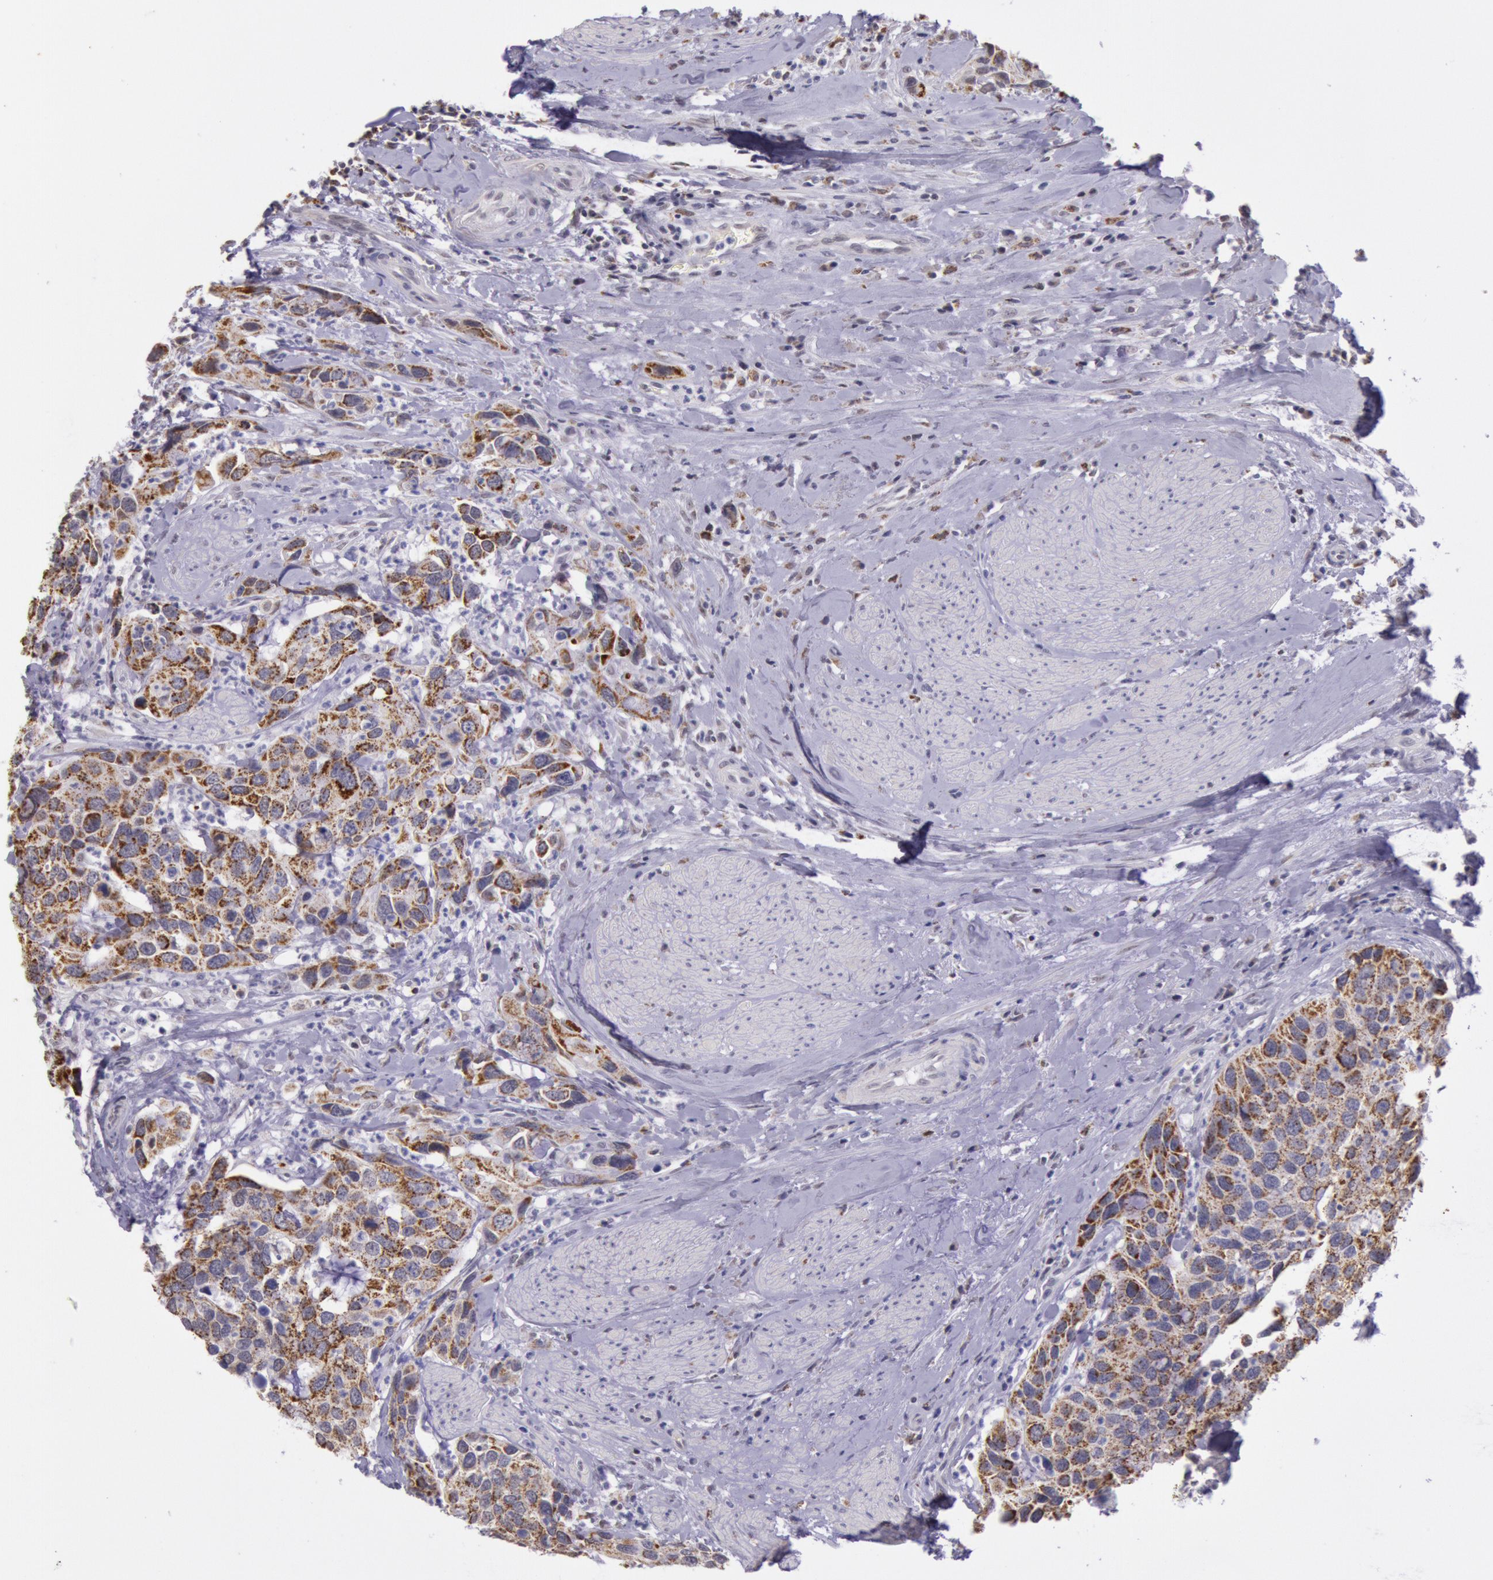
{"staining": {"intensity": "strong", "quantity": ">75%", "location": "cytoplasmic/membranous"}, "tissue": "urothelial cancer", "cell_type": "Tumor cells", "image_type": "cancer", "snomed": [{"axis": "morphology", "description": "Urothelial carcinoma, High grade"}, {"axis": "topography", "description": "Urinary bladder"}], "caption": "A high amount of strong cytoplasmic/membranous staining is seen in approximately >75% of tumor cells in urothelial carcinoma (high-grade) tissue.", "gene": "FRMD6", "patient": {"sex": "male", "age": 66}}